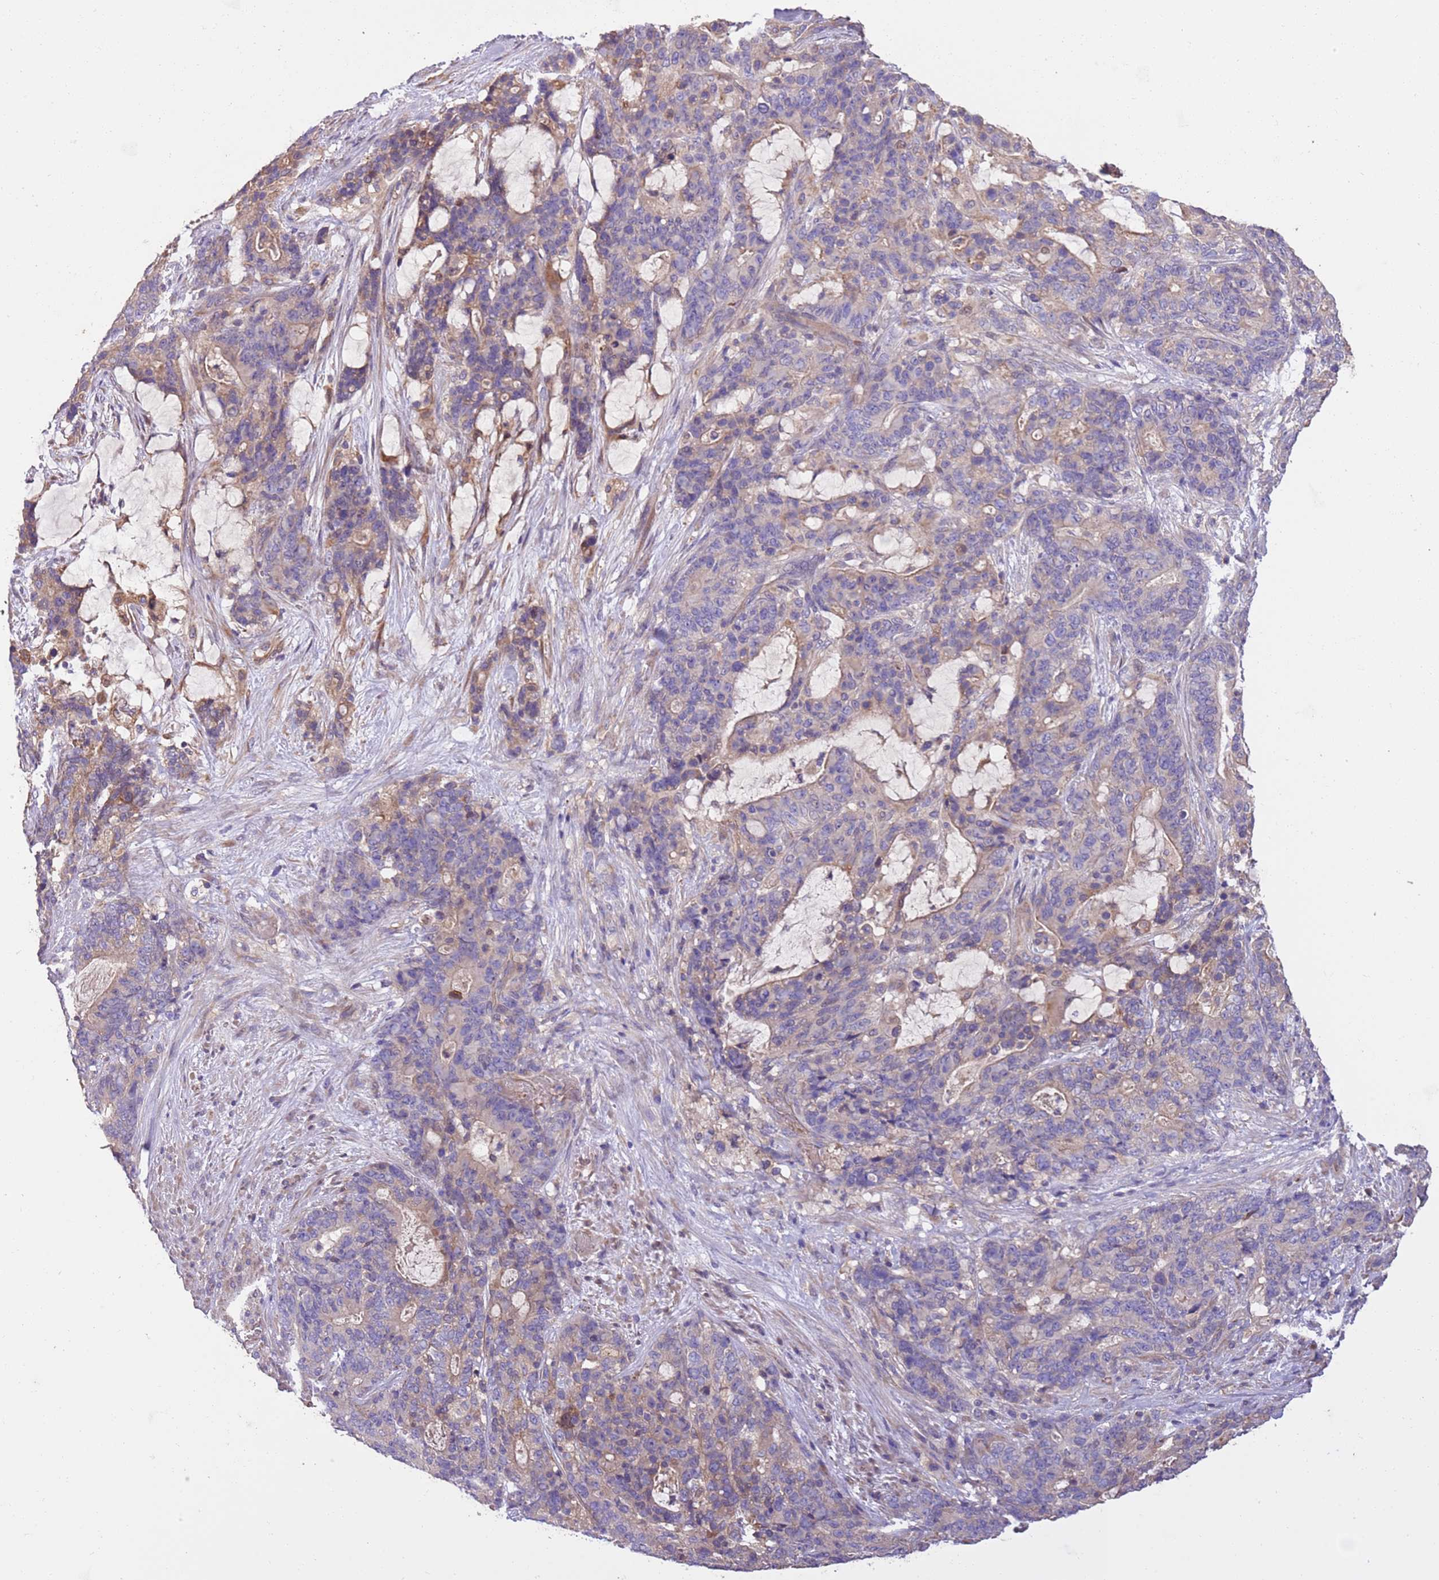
{"staining": {"intensity": "weak", "quantity": "<25%", "location": "cytoplasmic/membranous"}, "tissue": "stomach cancer", "cell_type": "Tumor cells", "image_type": "cancer", "snomed": [{"axis": "morphology", "description": "Normal tissue, NOS"}, {"axis": "morphology", "description": "Adenocarcinoma, NOS"}, {"axis": "topography", "description": "Stomach"}], "caption": "Tumor cells are negative for protein expression in human adenocarcinoma (stomach).", "gene": "FAM89B", "patient": {"sex": "female", "age": 64}}